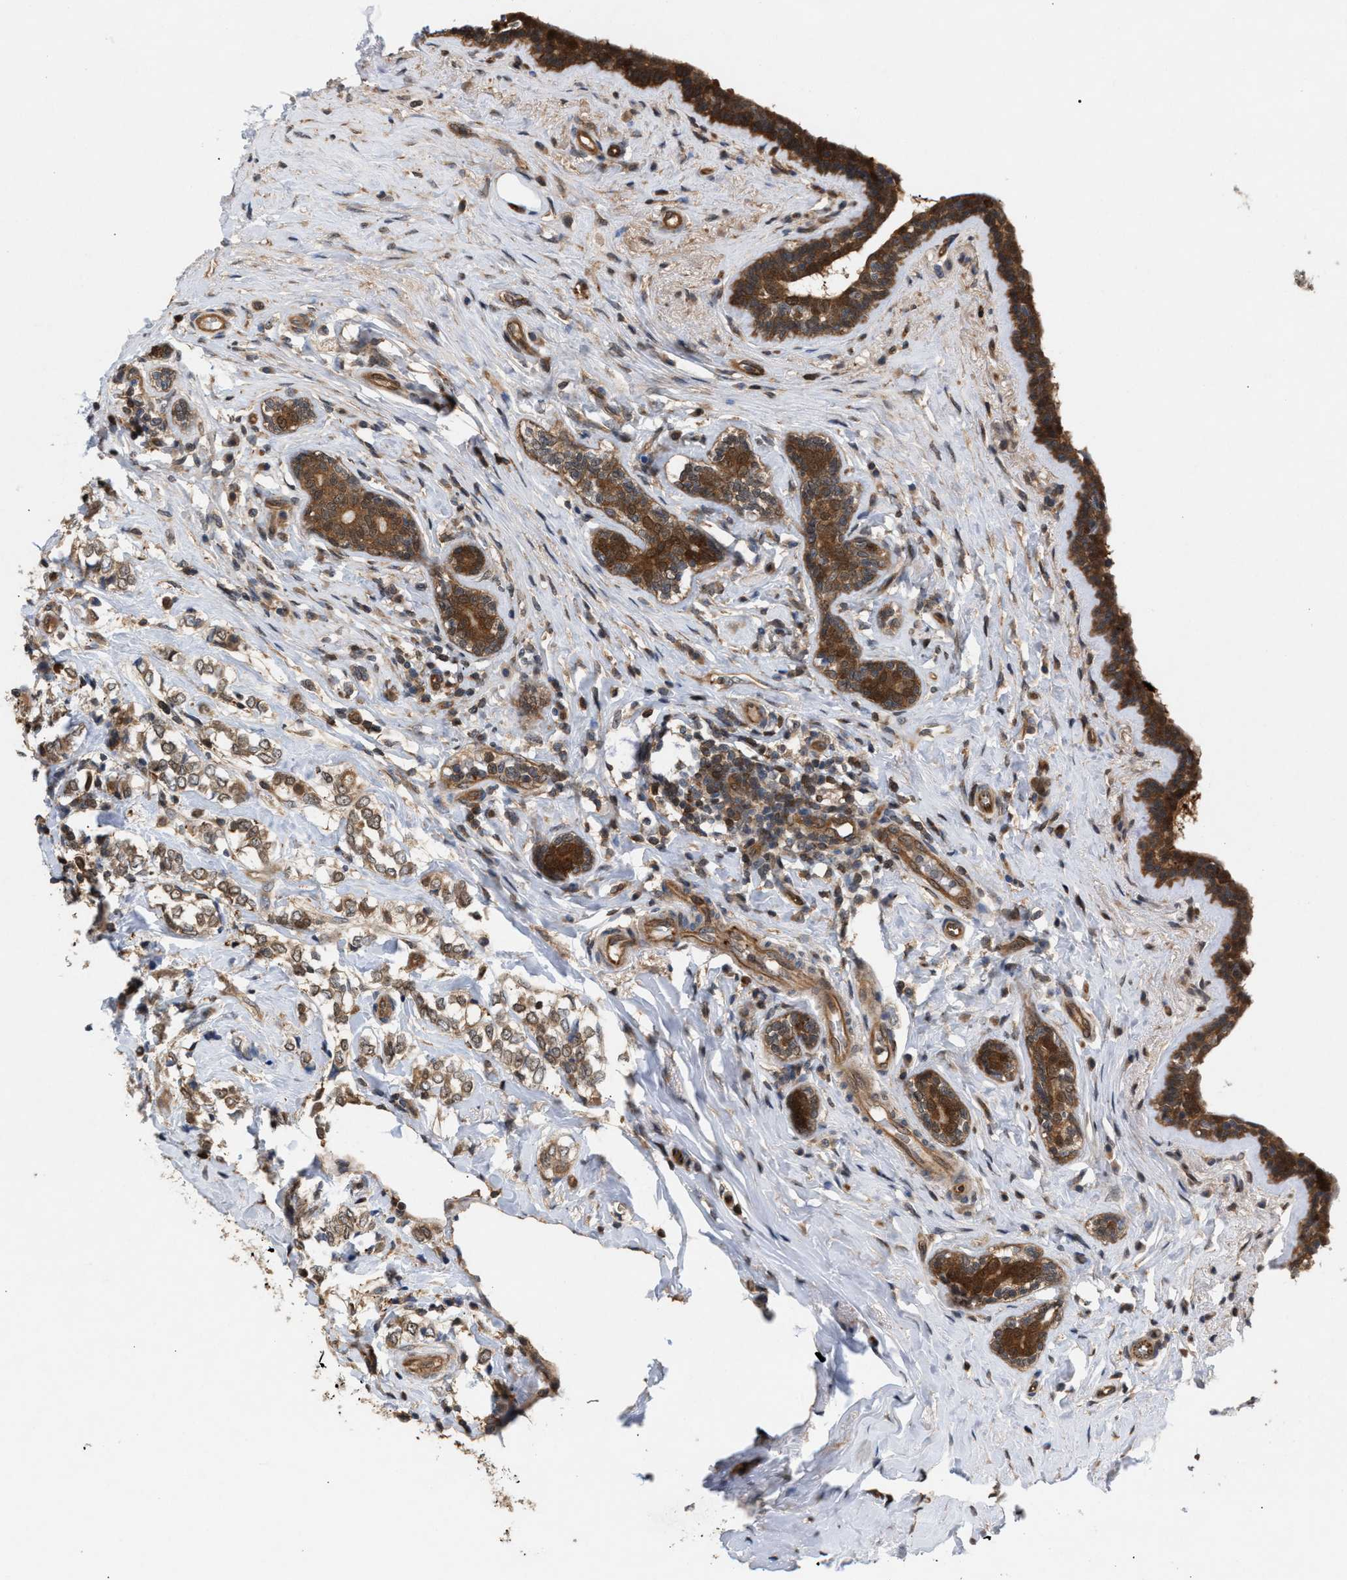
{"staining": {"intensity": "strong", "quantity": ">75%", "location": "cytoplasmic/membranous"}, "tissue": "breast cancer", "cell_type": "Tumor cells", "image_type": "cancer", "snomed": [{"axis": "morphology", "description": "Normal tissue, NOS"}, {"axis": "morphology", "description": "Lobular carcinoma"}, {"axis": "topography", "description": "Breast"}], "caption": "The immunohistochemical stain shows strong cytoplasmic/membranous expression in tumor cells of lobular carcinoma (breast) tissue.", "gene": "GLOD4", "patient": {"sex": "female", "age": 47}}